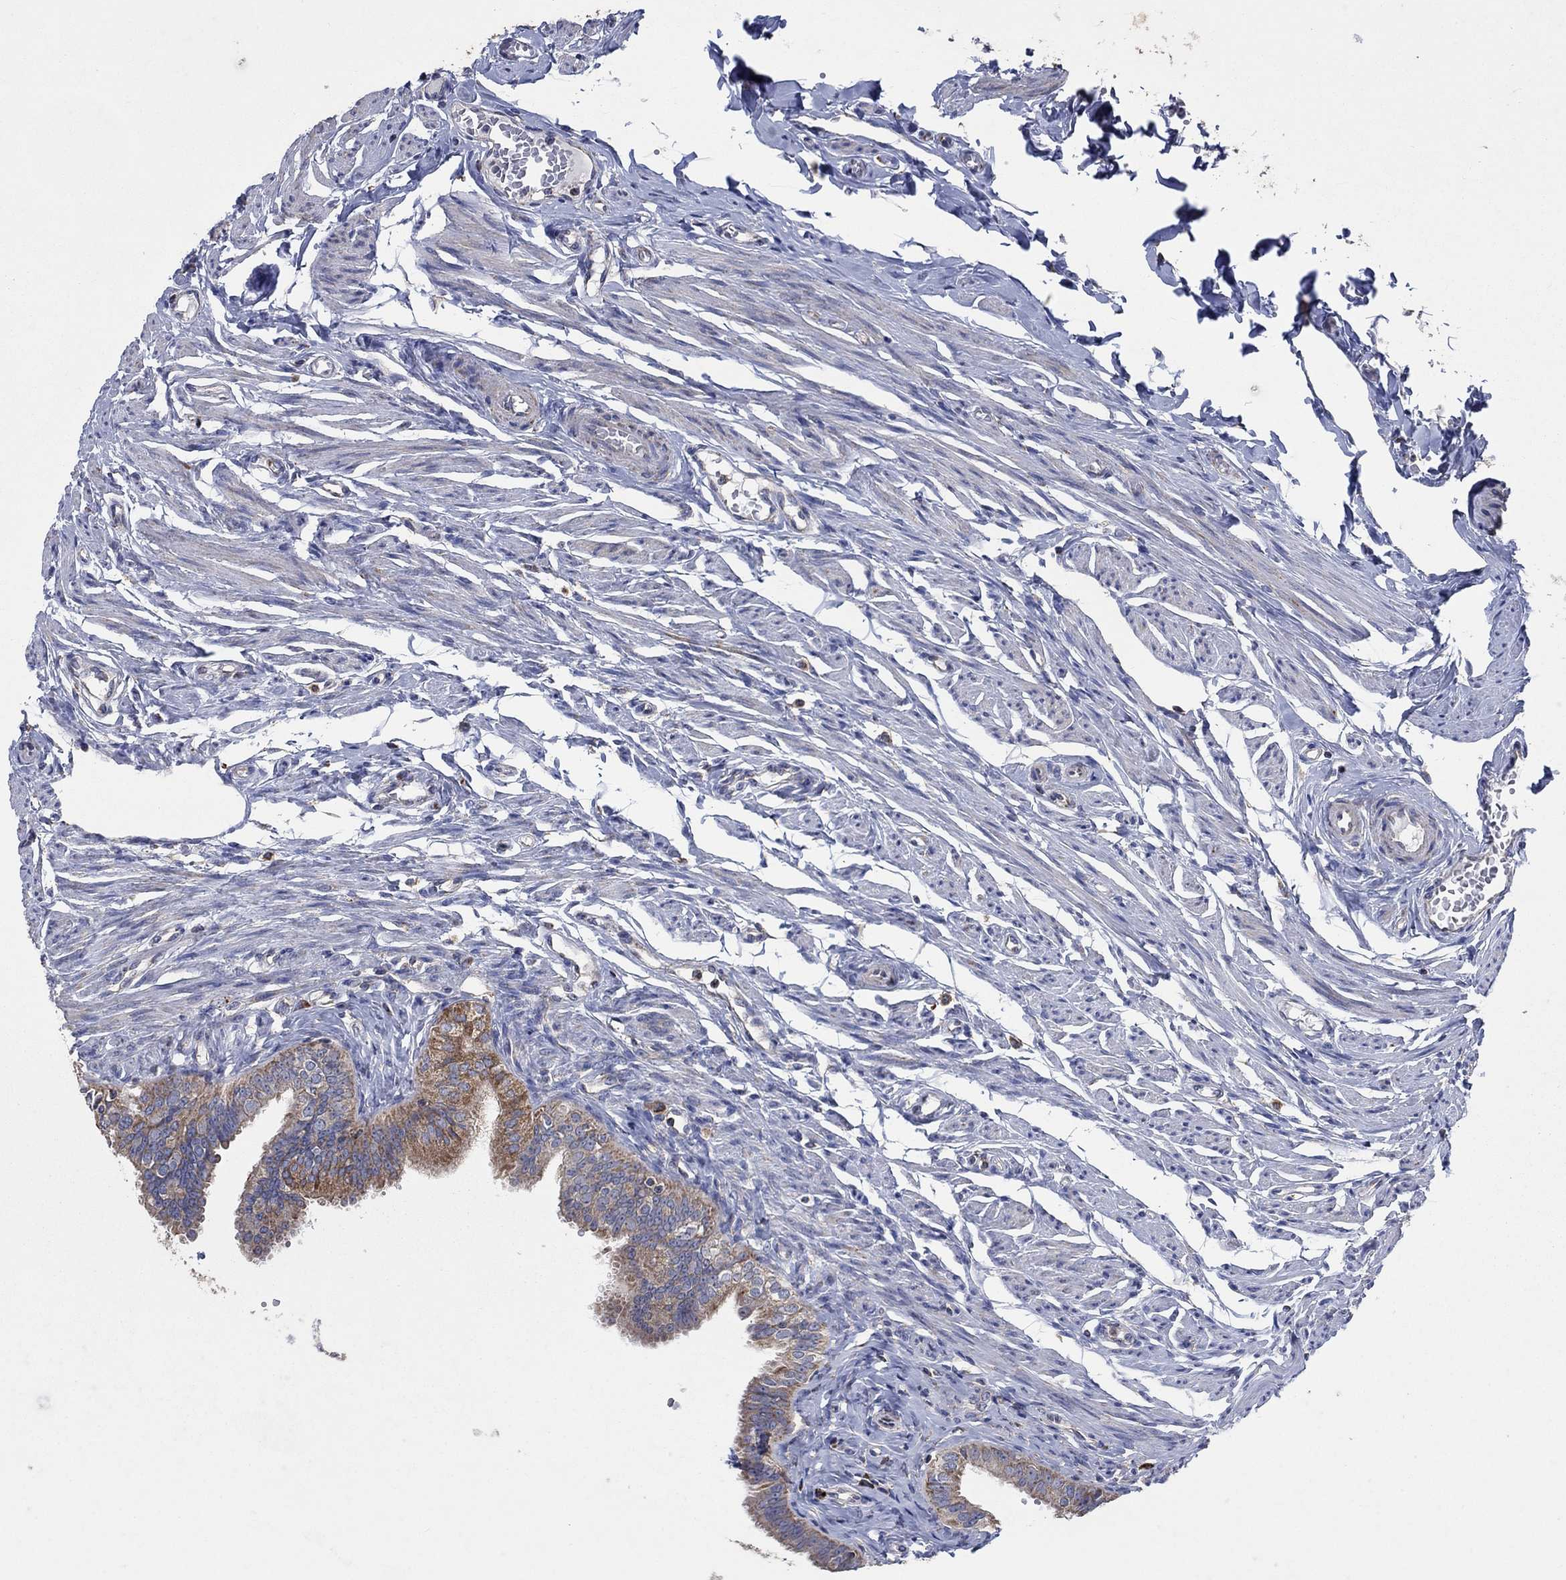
{"staining": {"intensity": "strong", "quantity": "<25%", "location": "cytoplasmic/membranous"}, "tissue": "fallopian tube", "cell_type": "Glandular cells", "image_type": "normal", "snomed": [{"axis": "morphology", "description": "Normal tissue, NOS"}, {"axis": "topography", "description": "Fallopian tube"}], "caption": "This is a micrograph of immunohistochemistry staining of benign fallopian tube, which shows strong expression in the cytoplasmic/membranous of glandular cells.", "gene": "NCEH1", "patient": {"sex": "female", "age": 54}}